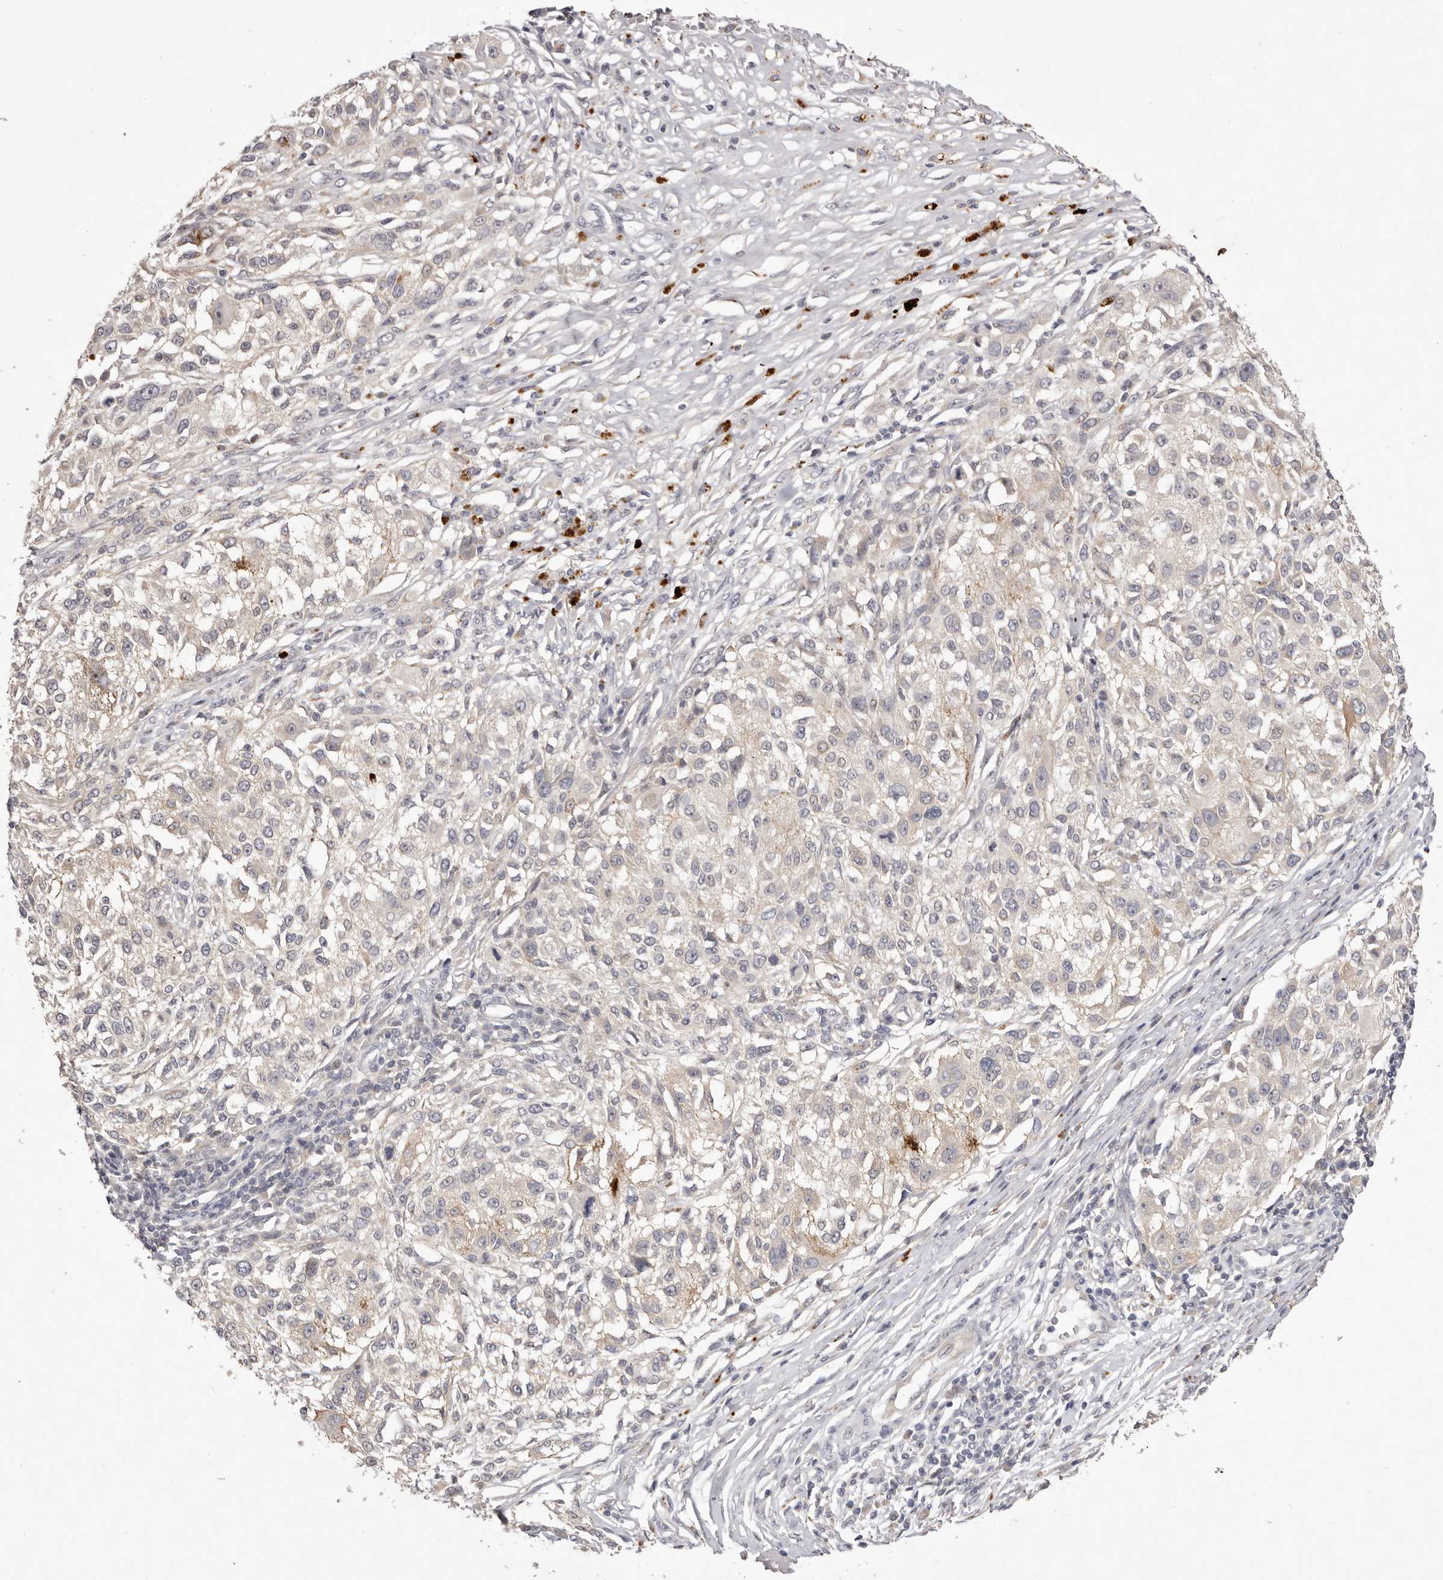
{"staining": {"intensity": "negative", "quantity": "none", "location": "none"}, "tissue": "melanoma", "cell_type": "Tumor cells", "image_type": "cancer", "snomed": [{"axis": "morphology", "description": "Necrosis, NOS"}, {"axis": "morphology", "description": "Malignant melanoma, NOS"}, {"axis": "topography", "description": "Skin"}], "caption": "Immunohistochemistry micrograph of neoplastic tissue: human melanoma stained with DAB (3,3'-diaminobenzidine) shows no significant protein positivity in tumor cells. The staining is performed using DAB (3,3'-diaminobenzidine) brown chromogen with nuclei counter-stained in using hematoxylin.", "gene": "GARNL3", "patient": {"sex": "female", "age": 87}}